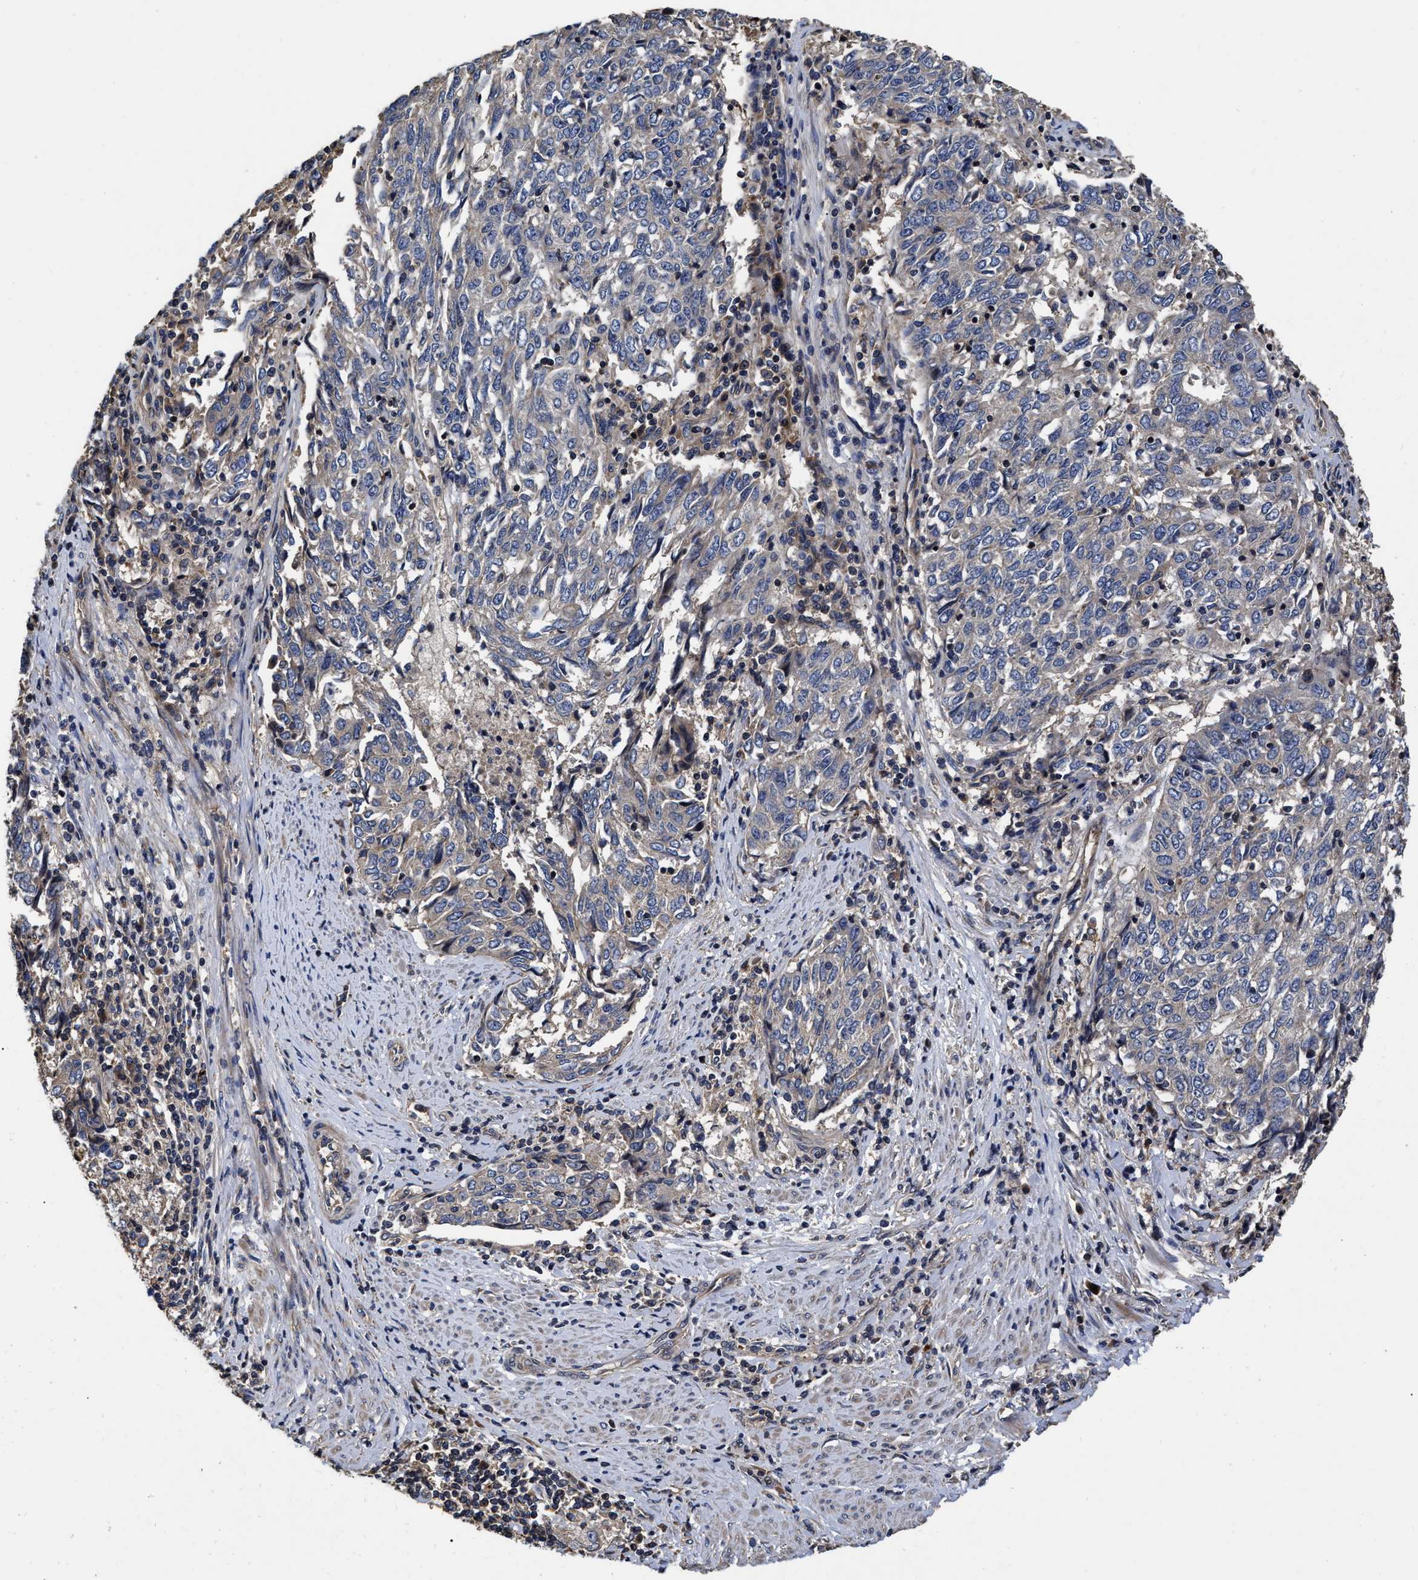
{"staining": {"intensity": "negative", "quantity": "none", "location": "none"}, "tissue": "endometrial cancer", "cell_type": "Tumor cells", "image_type": "cancer", "snomed": [{"axis": "morphology", "description": "Adenocarcinoma, NOS"}, {"axis": "topography", "description": "Endometrium"}], "caption": "High power microscopy photomicrograph of an immunohistochemistry (IHC) histopathology image of endometrial cancer, revealing no significant staining in tumor cells.", "gene": "ABCG8", "patient": {"sex": "female", "age": 80}}